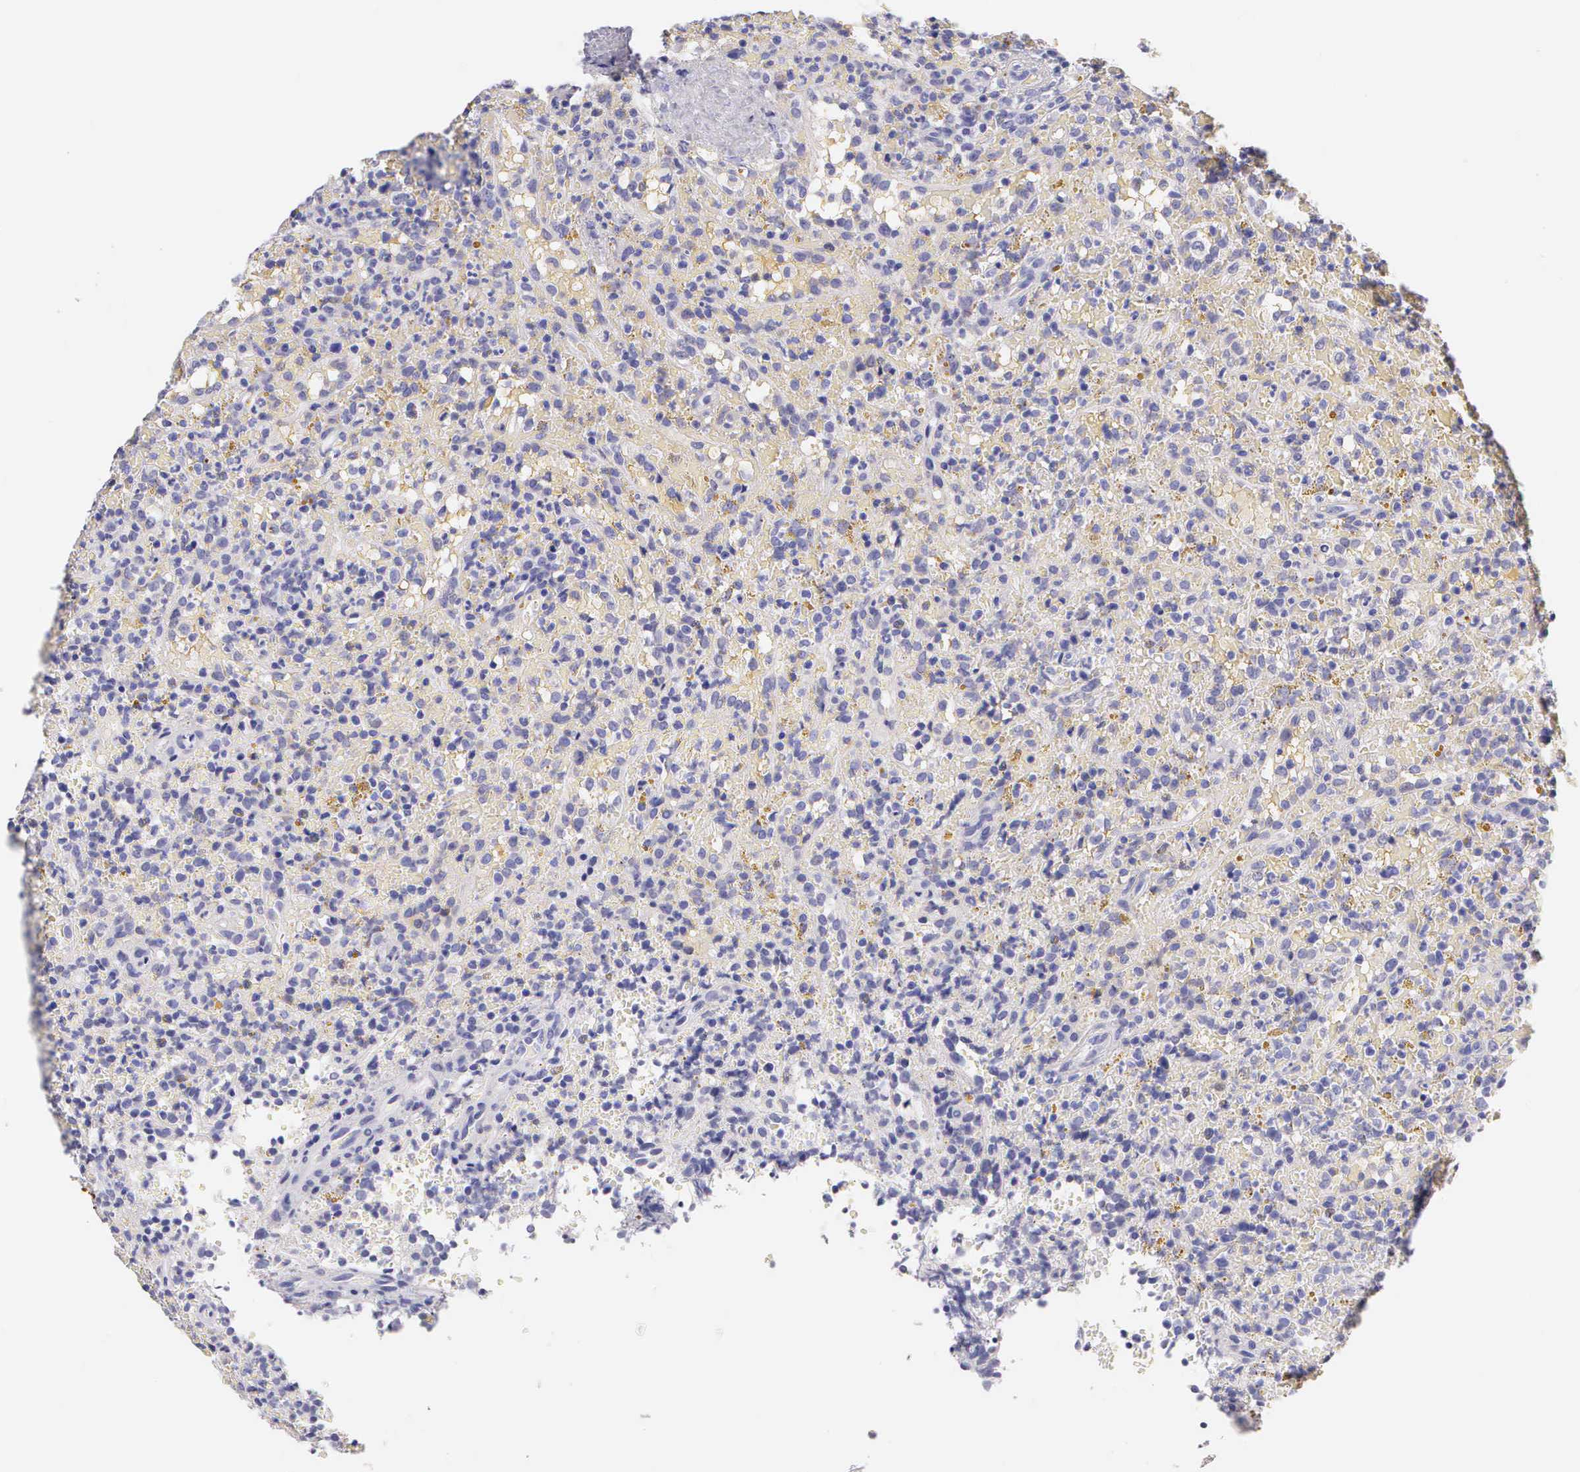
{"staining": {"intensity": "negative", "quantity": "none", "location": "none"}, "tissue": "lymphoma", "cell_type": "Tumor cells", "image_type": "cancer", "snomed": [{"axis": "morphology", "description": "Malignant lymphoma, non-Hodgkin's type, High grade"}, {"axis": "topography", "description": "Spleen"}, {"axis": "topography", "description": "Lymph node"}], "caption": "The immunohistochemistry (IHC) micrograph has no significant staining in tumor cells of high-grade malignant lymphoma, non-Hodgkin's type tissue.", "gene": "KRT17", "patient": {"sex": "female", "age": 70}}